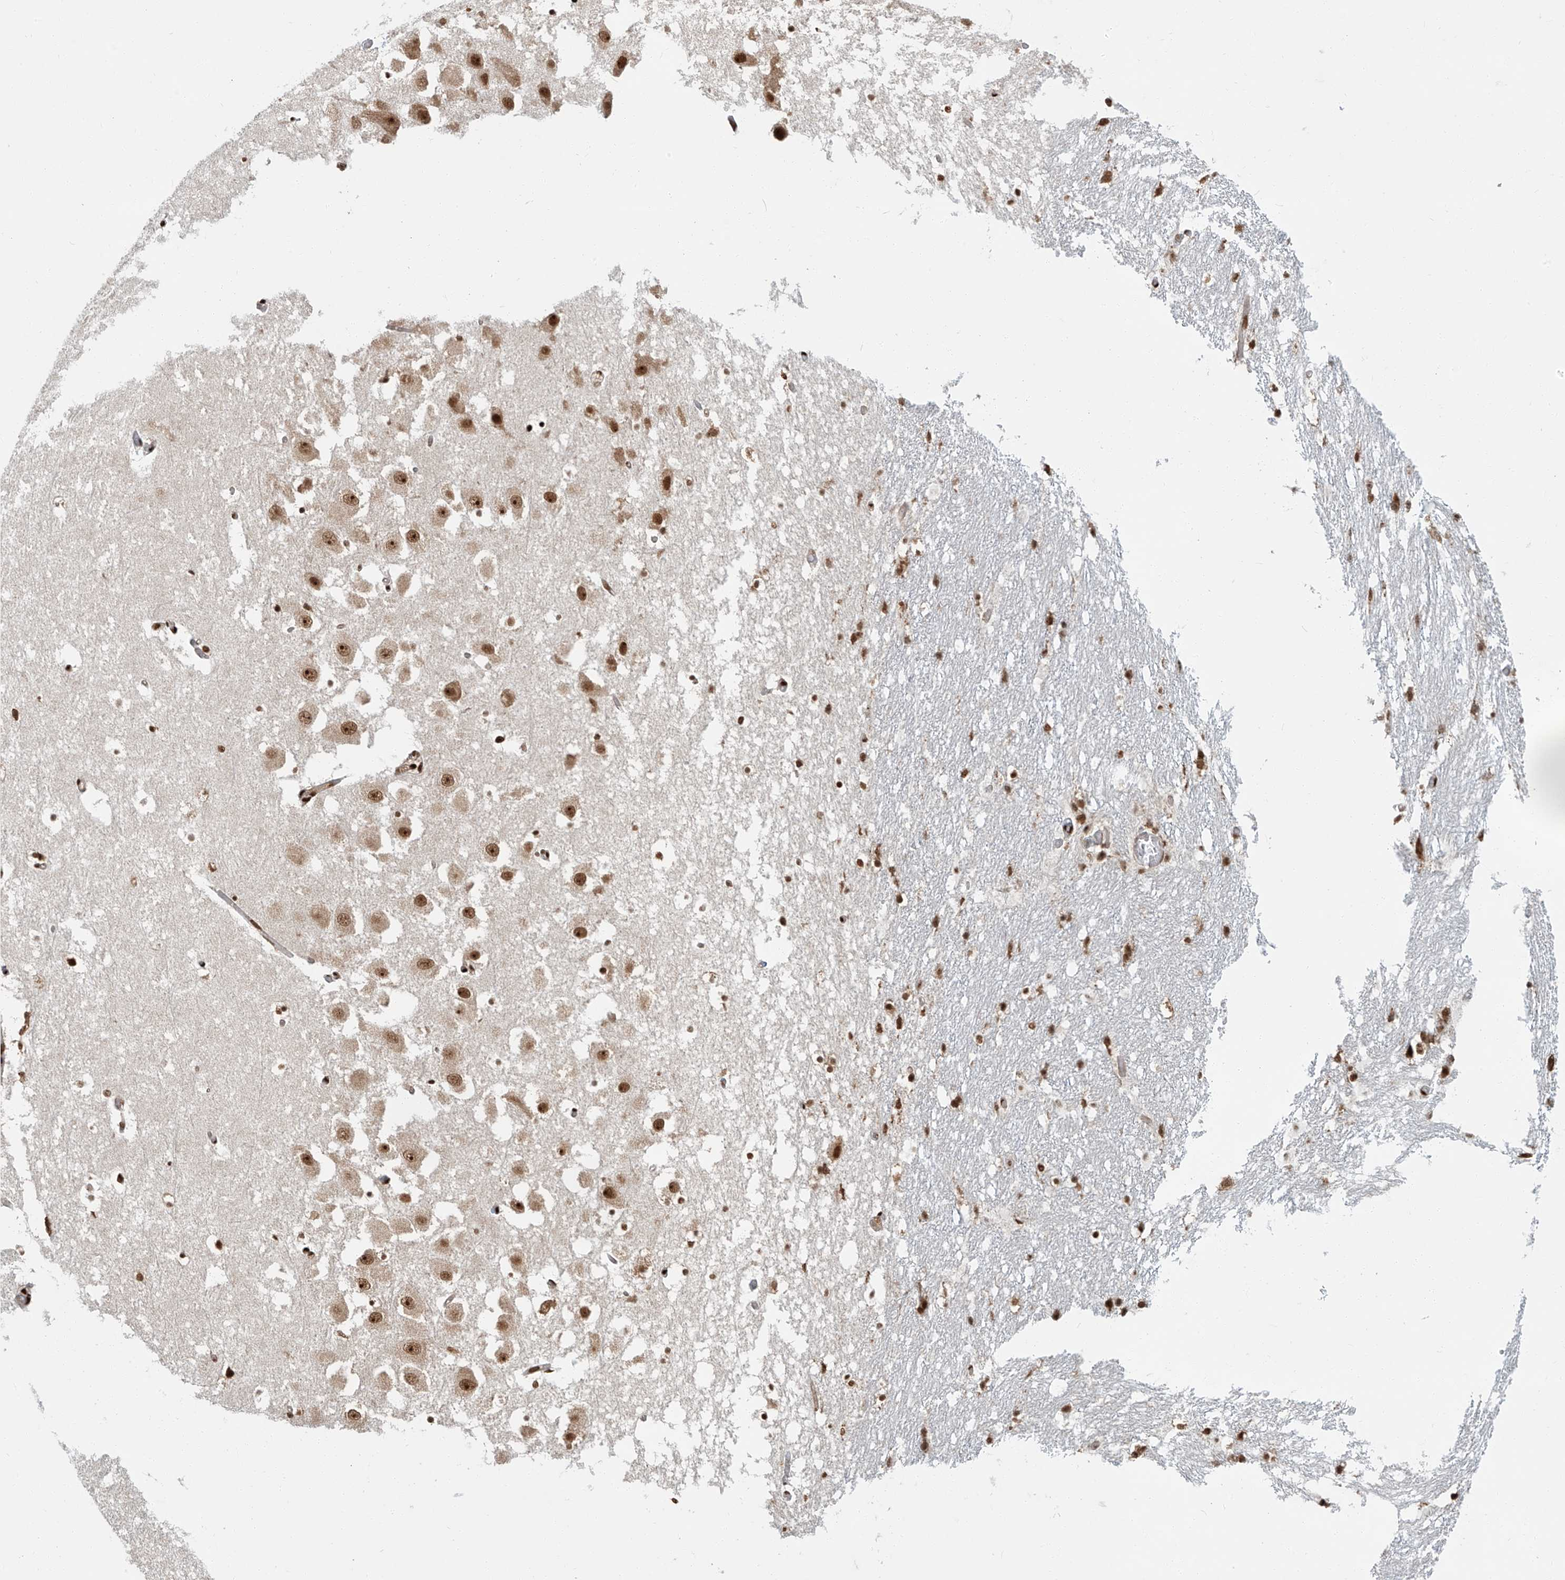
{"staining": {"intensity": "strong", "quantity": ">75%", "location": "nuclear"}, "tissue": "hippocampus", "cell_type": "Glial cells", "image_type": "normal", "snomed": [{"axis": "morphology", "description": "Normal tissue, NOS"}, {"axis": "topography", "description": "Hippocampus"}], "caption": "Brown immunohistochemical staining in benign hippocampus reveals strong nuclear positivity in about >75% of glial cells. (DAB = brown stain, brightfield microscopy at high magnification).", "gene": "FAM193B", "patient": {"sex": "female", "age": 52}}